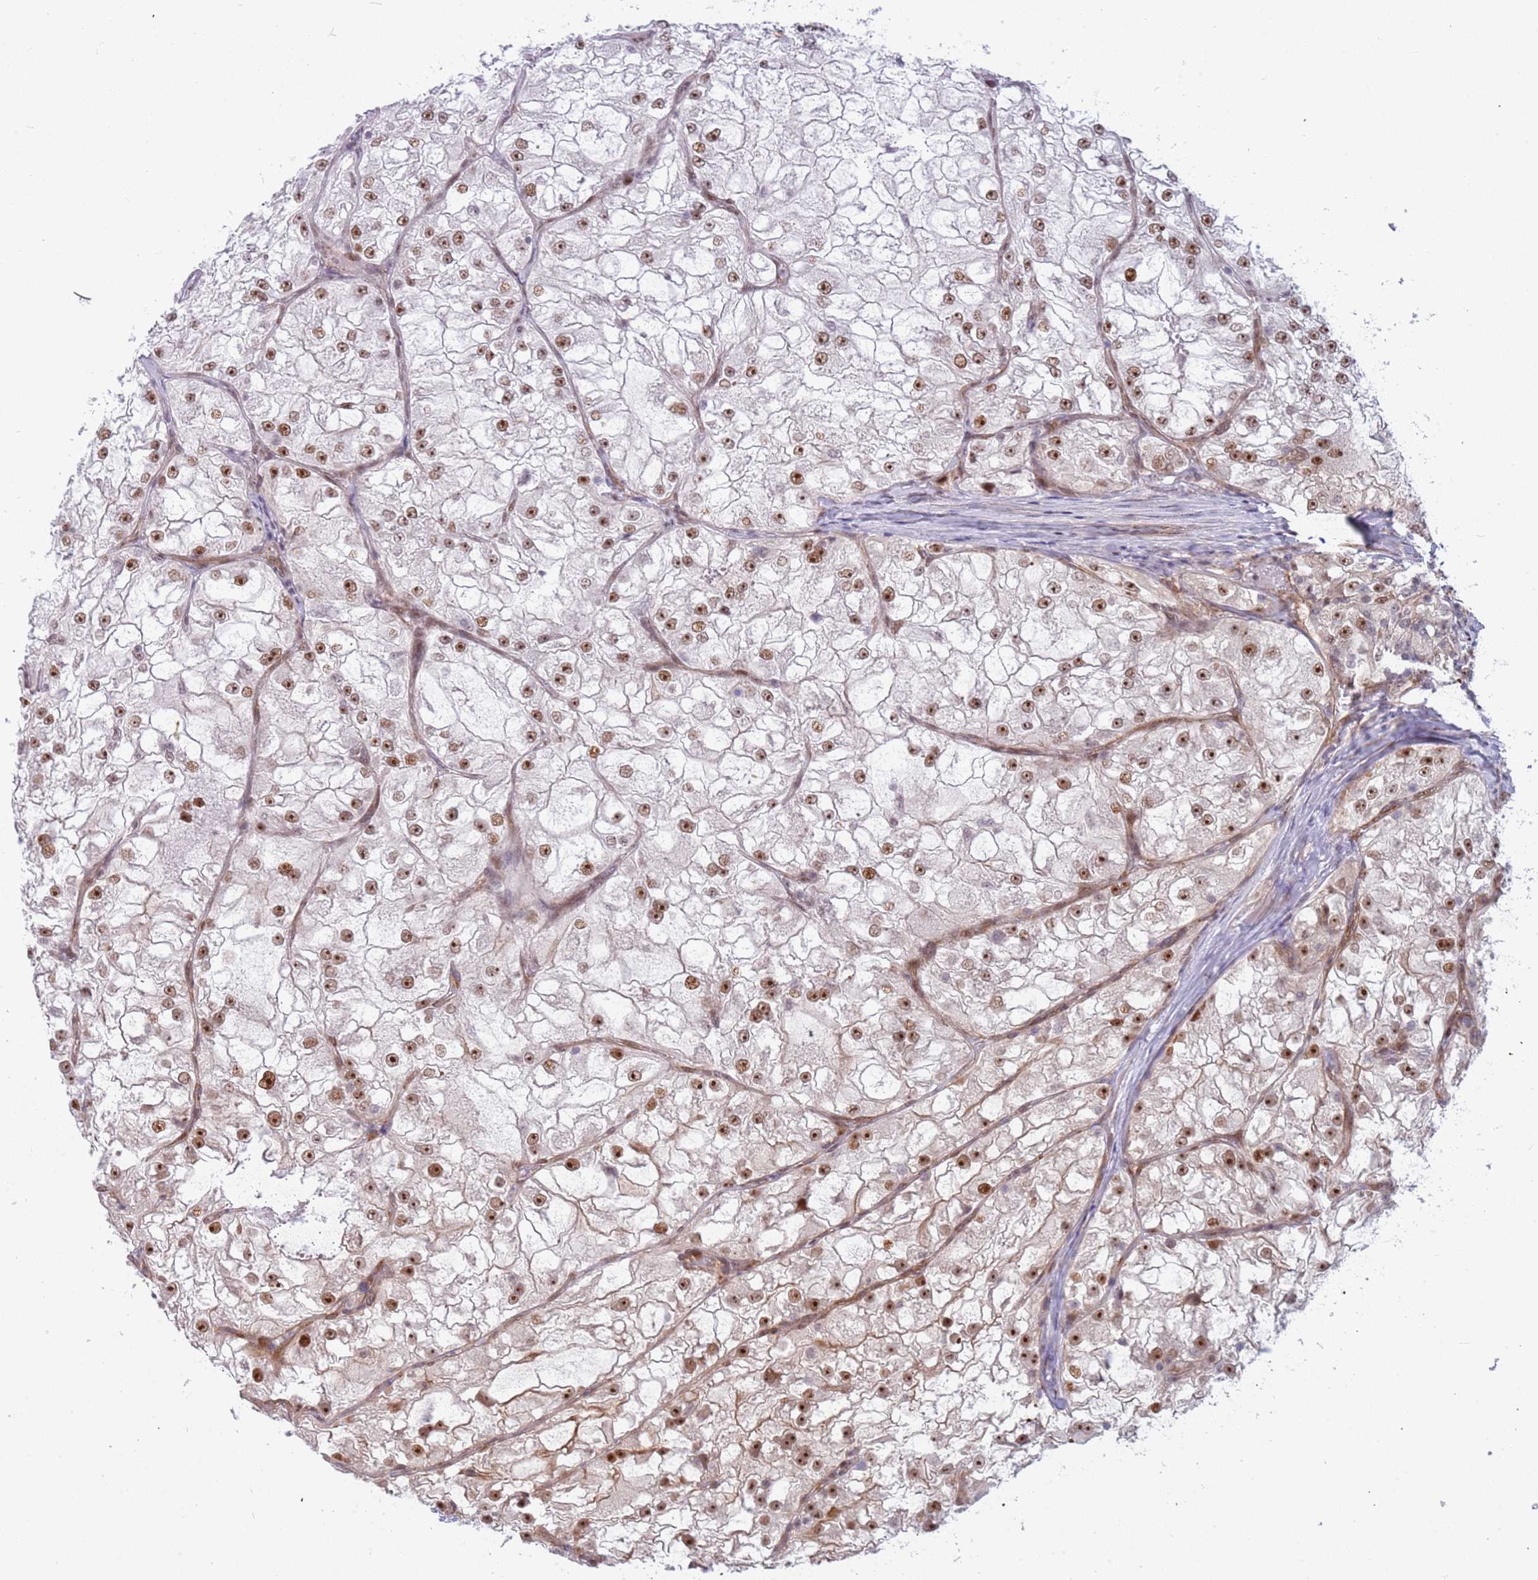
{"staining": {"intensity": "strong", "quantity": ">75%", "location": "nuclear"}, "tissue": "renal cancer", "cell_type": "Tumor cells", "image_type": "cancer", "snomed": [{"axis": "morphology", "description": "Adenocarcinoma, NOS"}, {"axis": "topography", "description": "Kidney"}], "caption": "Immunohistochemical staining of renal cancer exhibits high levels of strong nuclear staining in approximately >75% of tumor cells.", "gene": "LRMDA", "patient": {"sex": "female", "age": 72}}